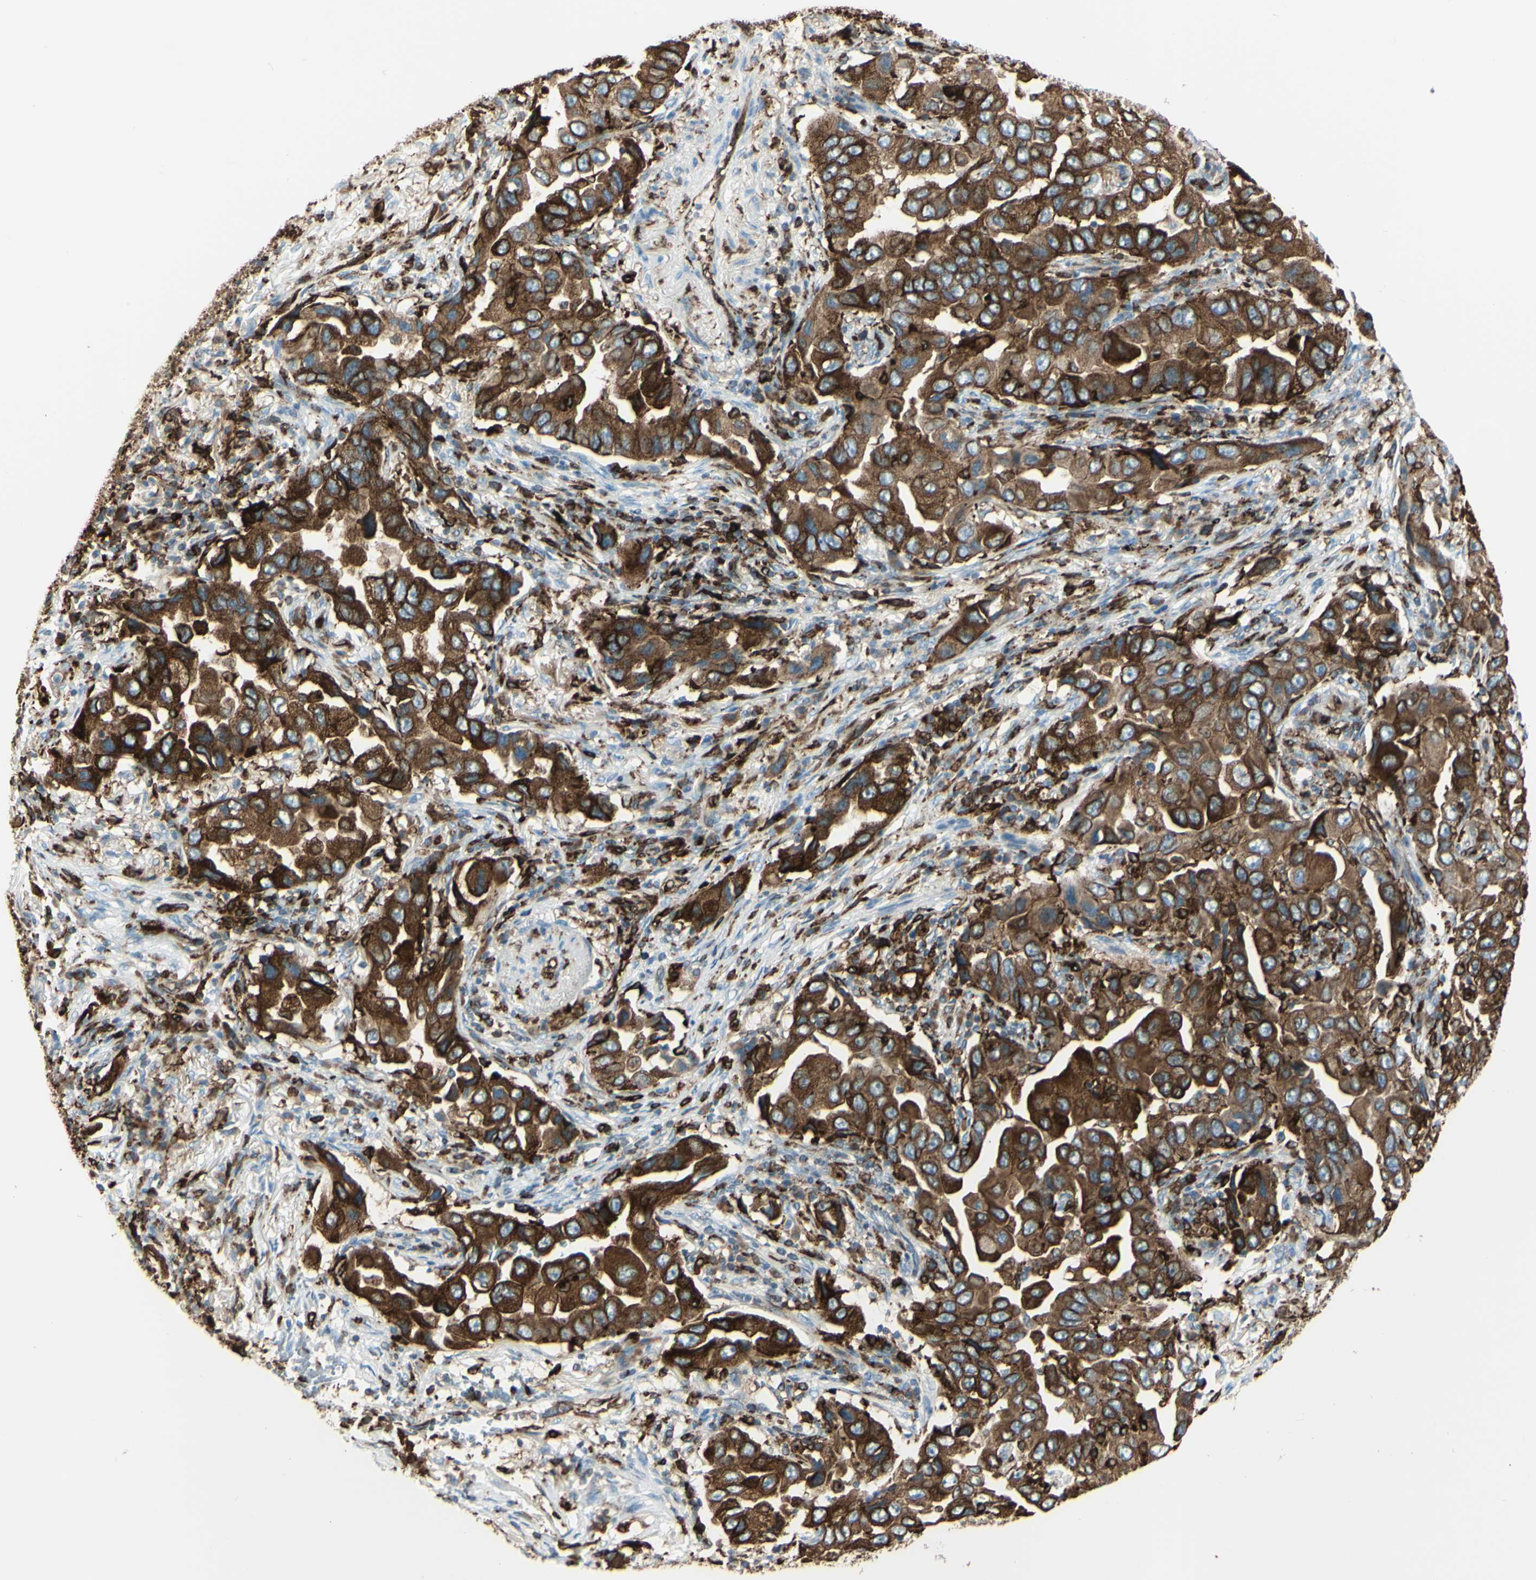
{"staining": {"intensity": "strong", "quantity": ">75%", "location": "cytoplasmic/membranous"}, "tissue": "lung cancer", "cell_type": "Tumor cells", "image_type": "cancer", "snomed": [{"axis": "morphology", "description": "Adenocarcinoma, NOS"}, {"axis": "topography", "description": "Lung"}], "caption": "Brown immunohistochemical staining in lung cancer (adenocarcinoma) exhibits strong cytoplasmic/membranous staining in approximately >75% of tumor cells. Immunohistochemistry (ihc) stains the protein of interest in brown and the nuclei are stained blue.", "gene": "CD74", "patient": {"sex": "female", "age": 65}}